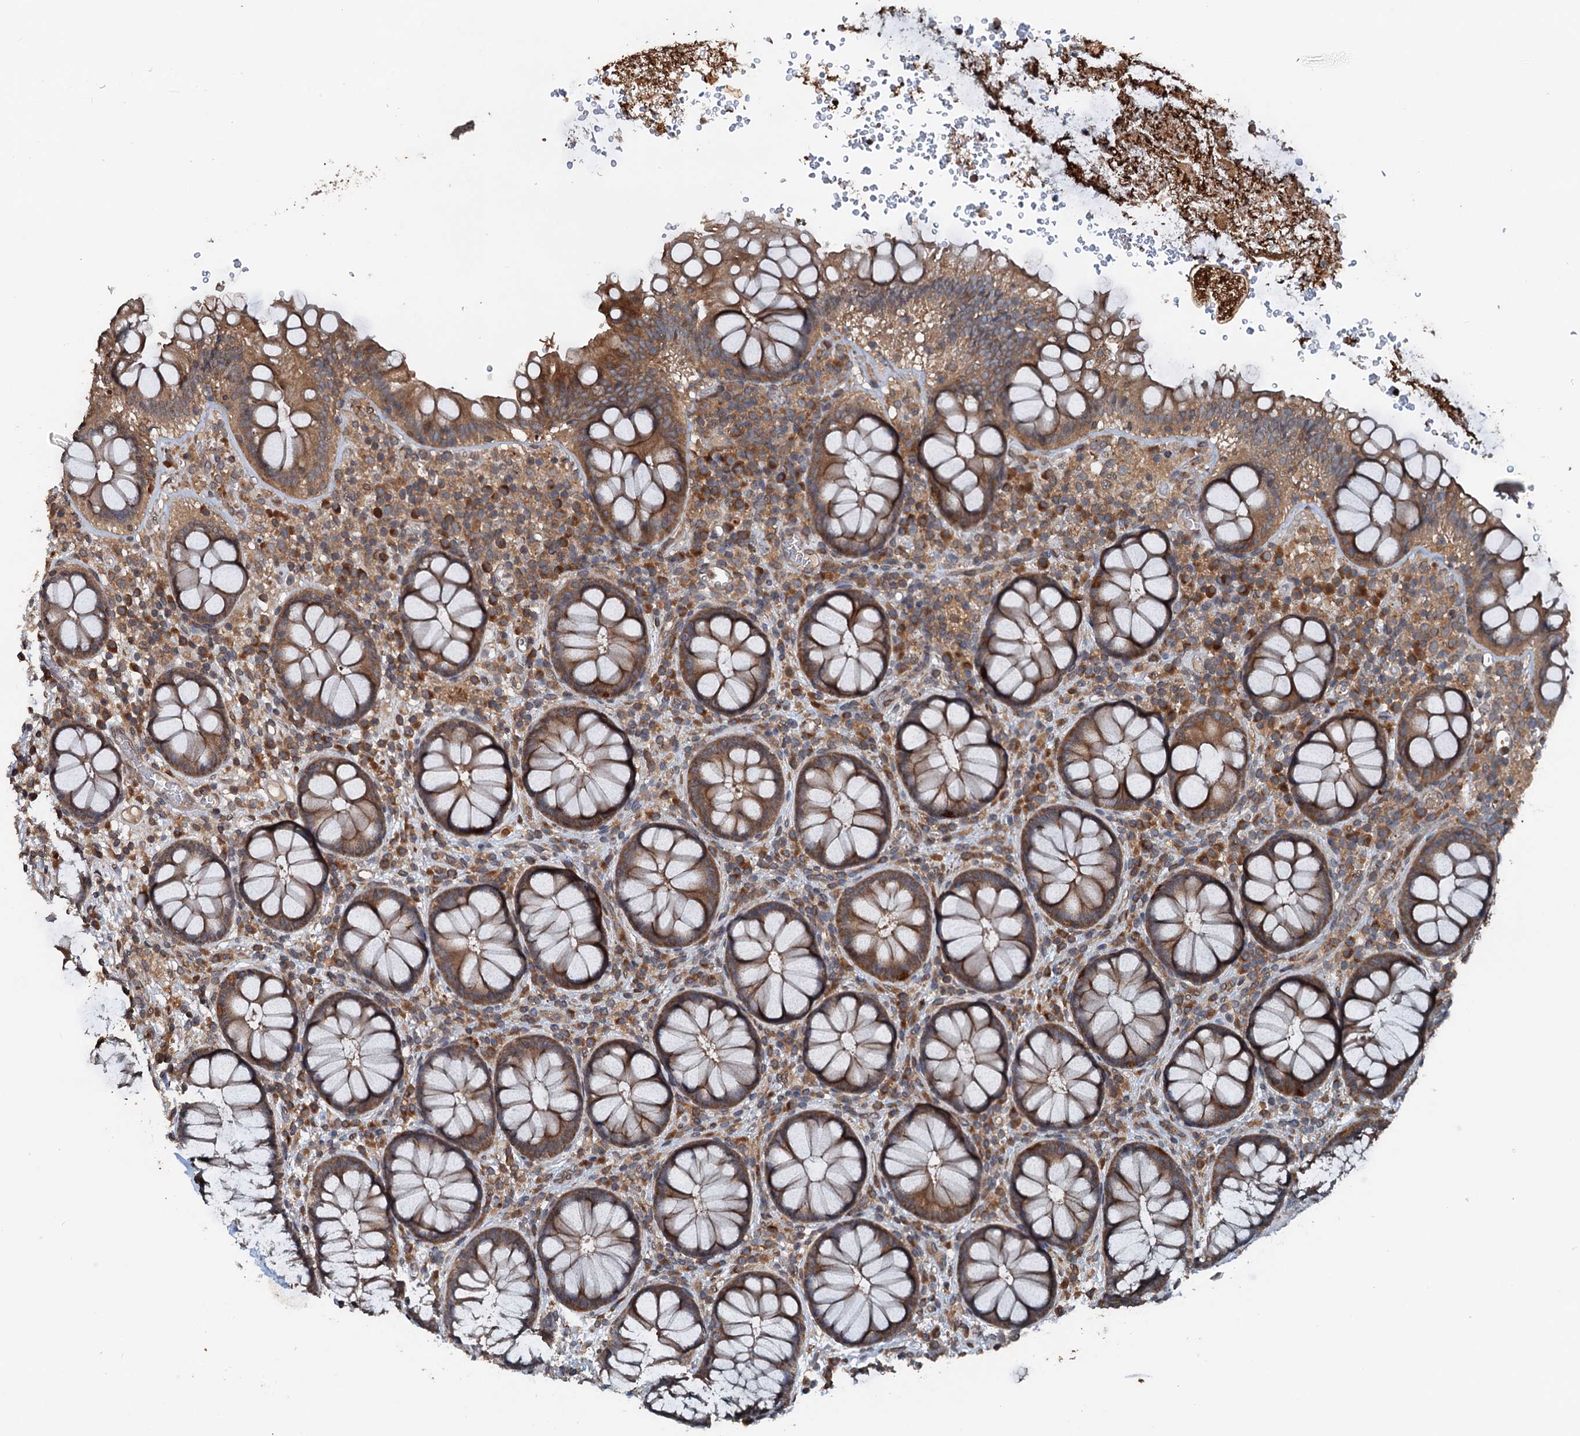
{"staining": {"intensity": "moderate", "quantity": ">75%", "location": "cytoplasmic/membranous"}, "tissue": "rectum", "cell_type": "Glandular cells", "image_type": "normal", "snomed": [{"axis": "morphology", "description": "Normal tissue, NOS"}, {"axis": "topography", "description": "Rectum"}], "caption": "Rectum stained with a protein marker shows moderate staining in glandular cells.", "gene": "N4BP2L2", "patient": {"sex": "male", "age": 83}}